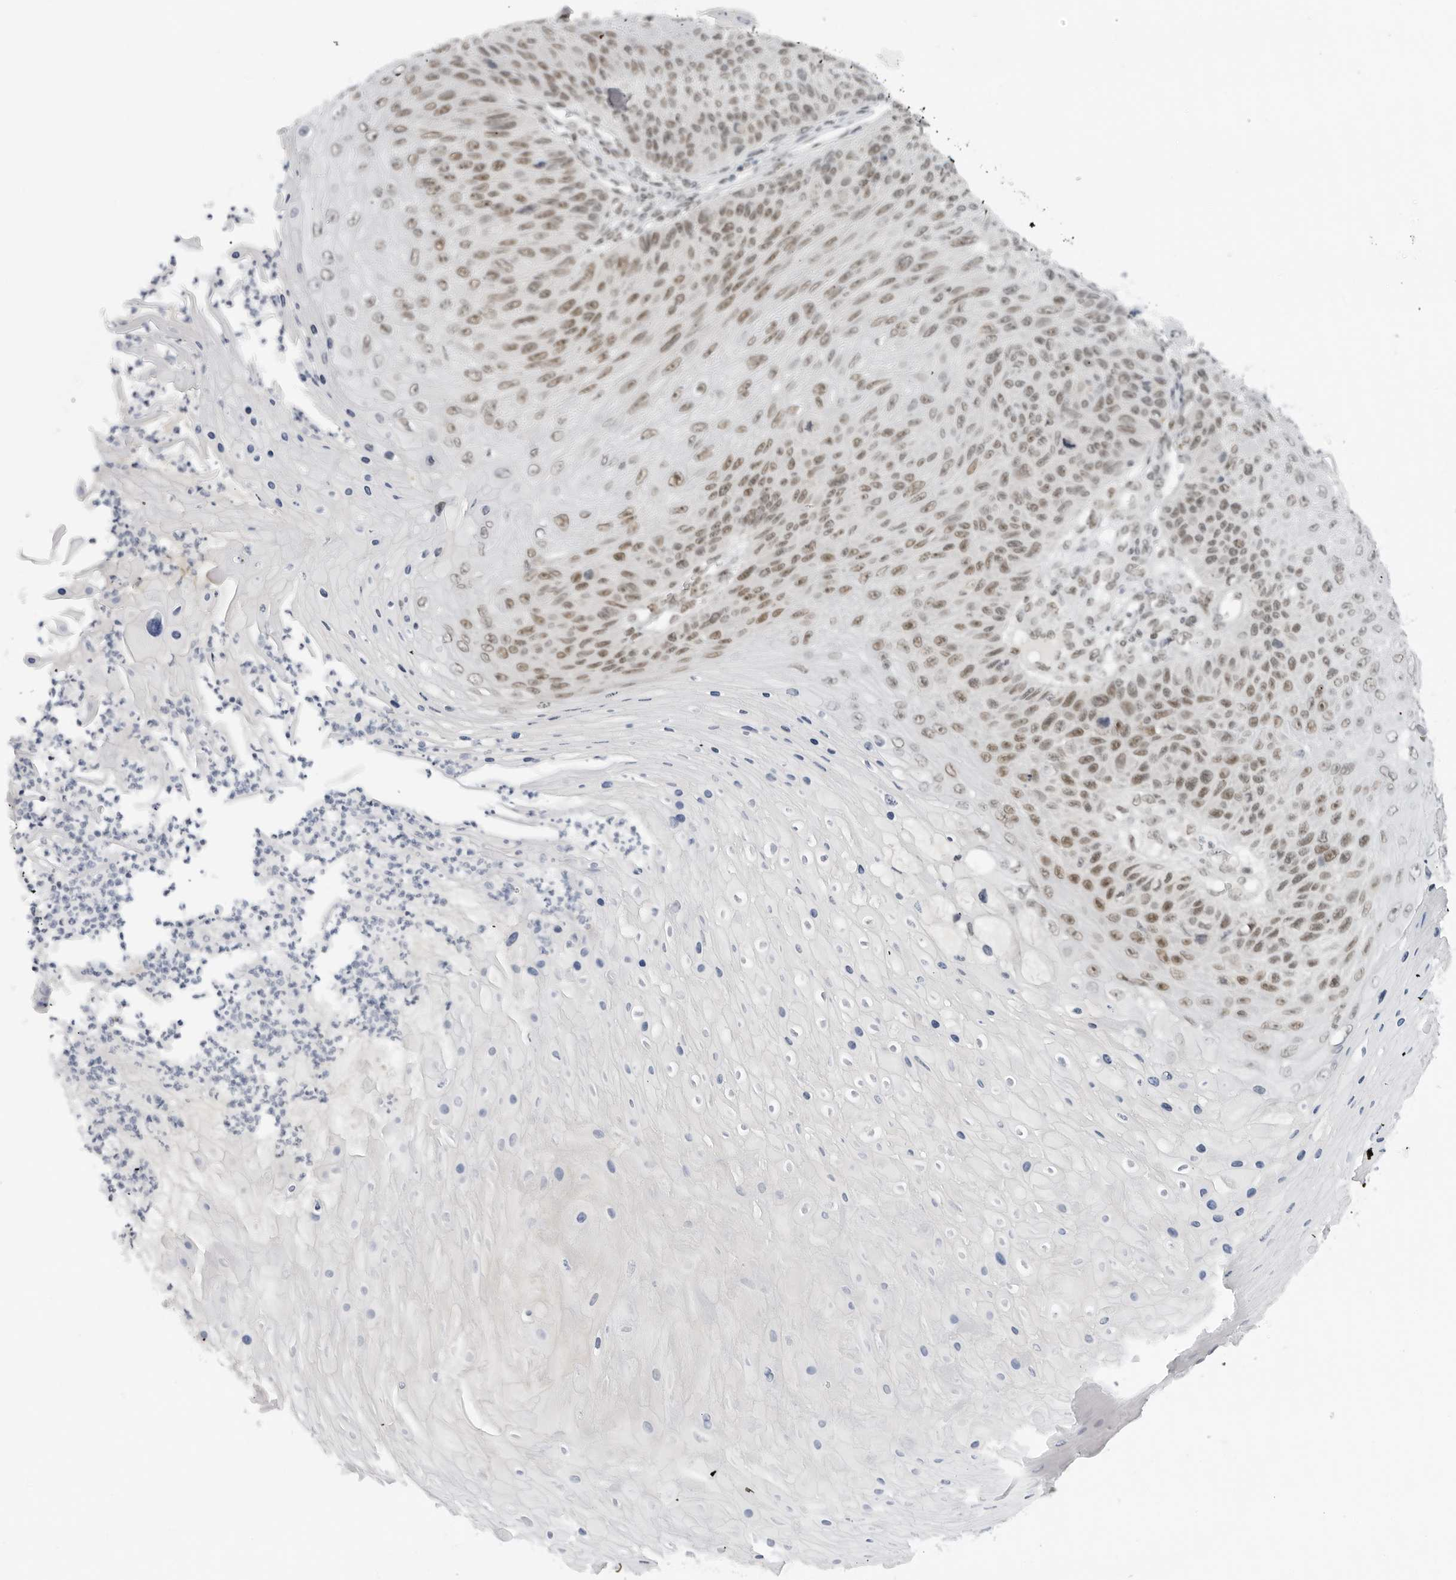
{"staining": {"intensity": "moderate", "quantity": ">75%", "location": "nuclear"}, "tissue": "skin cancer", "cell_type": "Tumor cells", "image_type": "cancer", "snomed": [{"axis": "morphology", "description": "Squamous cell carcinoma, NOS"}, {"axis": "topography", "description": "Skin"}], "caption": "IHC photomicrograph of neoplastic tissue: human skin cancer stained using IHC exhibits medium levels of moderate protein expression localized specifically in the nuclear of tumor cells, appearing as a nuclear brown color.", "gene": "FOXK2", "patient": {"sex": "female", "age": 88}}